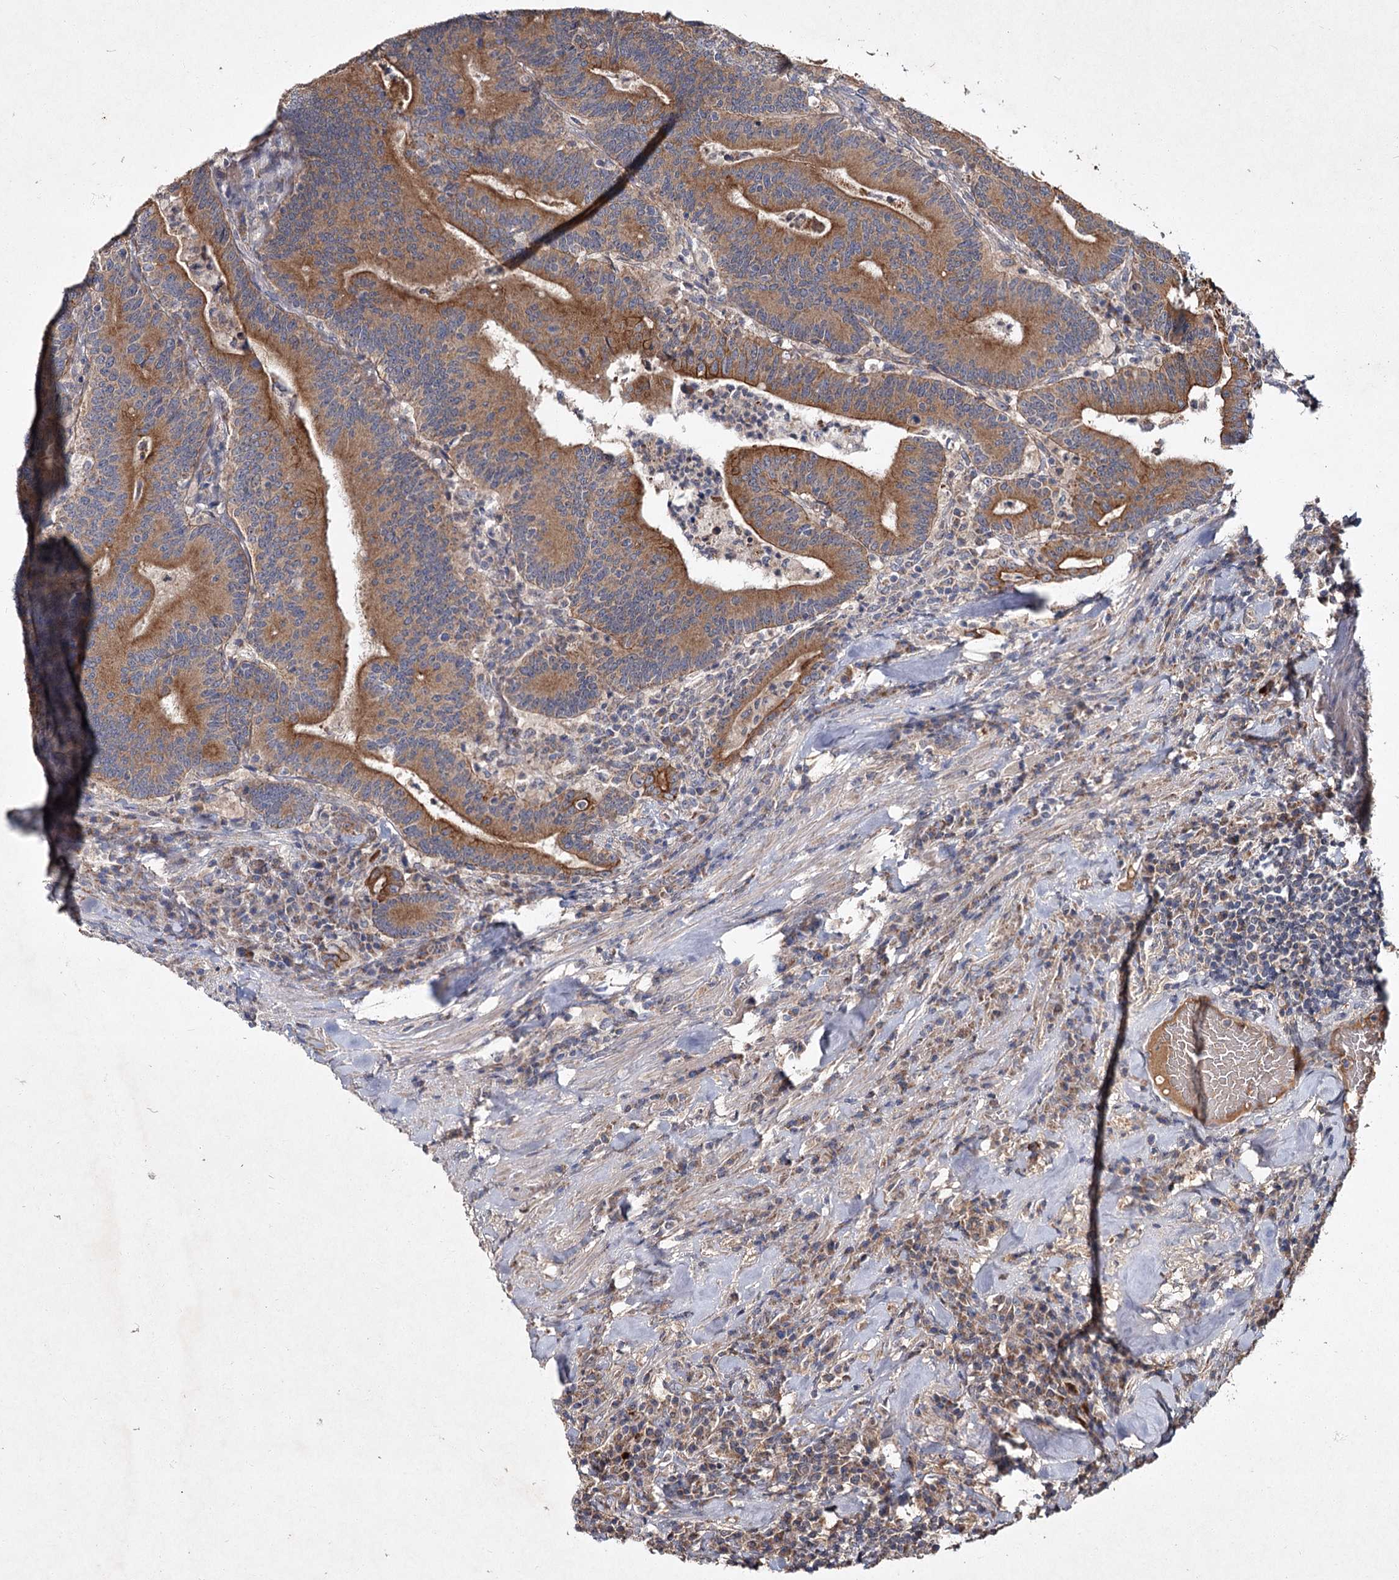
{"staining": {"intensity": "moderate", "quantity": ">75%", "location": "cytoplasmic/membranous"}, "tissue": "colorectal cancer", "cell_type": "Tumor cells", "image_type": "cancer", "snomed": [{"axis": "morphology", "description": "Adenocarcinoma, NOS"}, {"axis": "topography", "description": "Colon"}], "caption": "Human adenocarcinoma (colorectal) stained with a protein marker shows moderate staining in tumor cells.", "gene": "MFN1", "patient": {"sex": "female", "age": 66}}